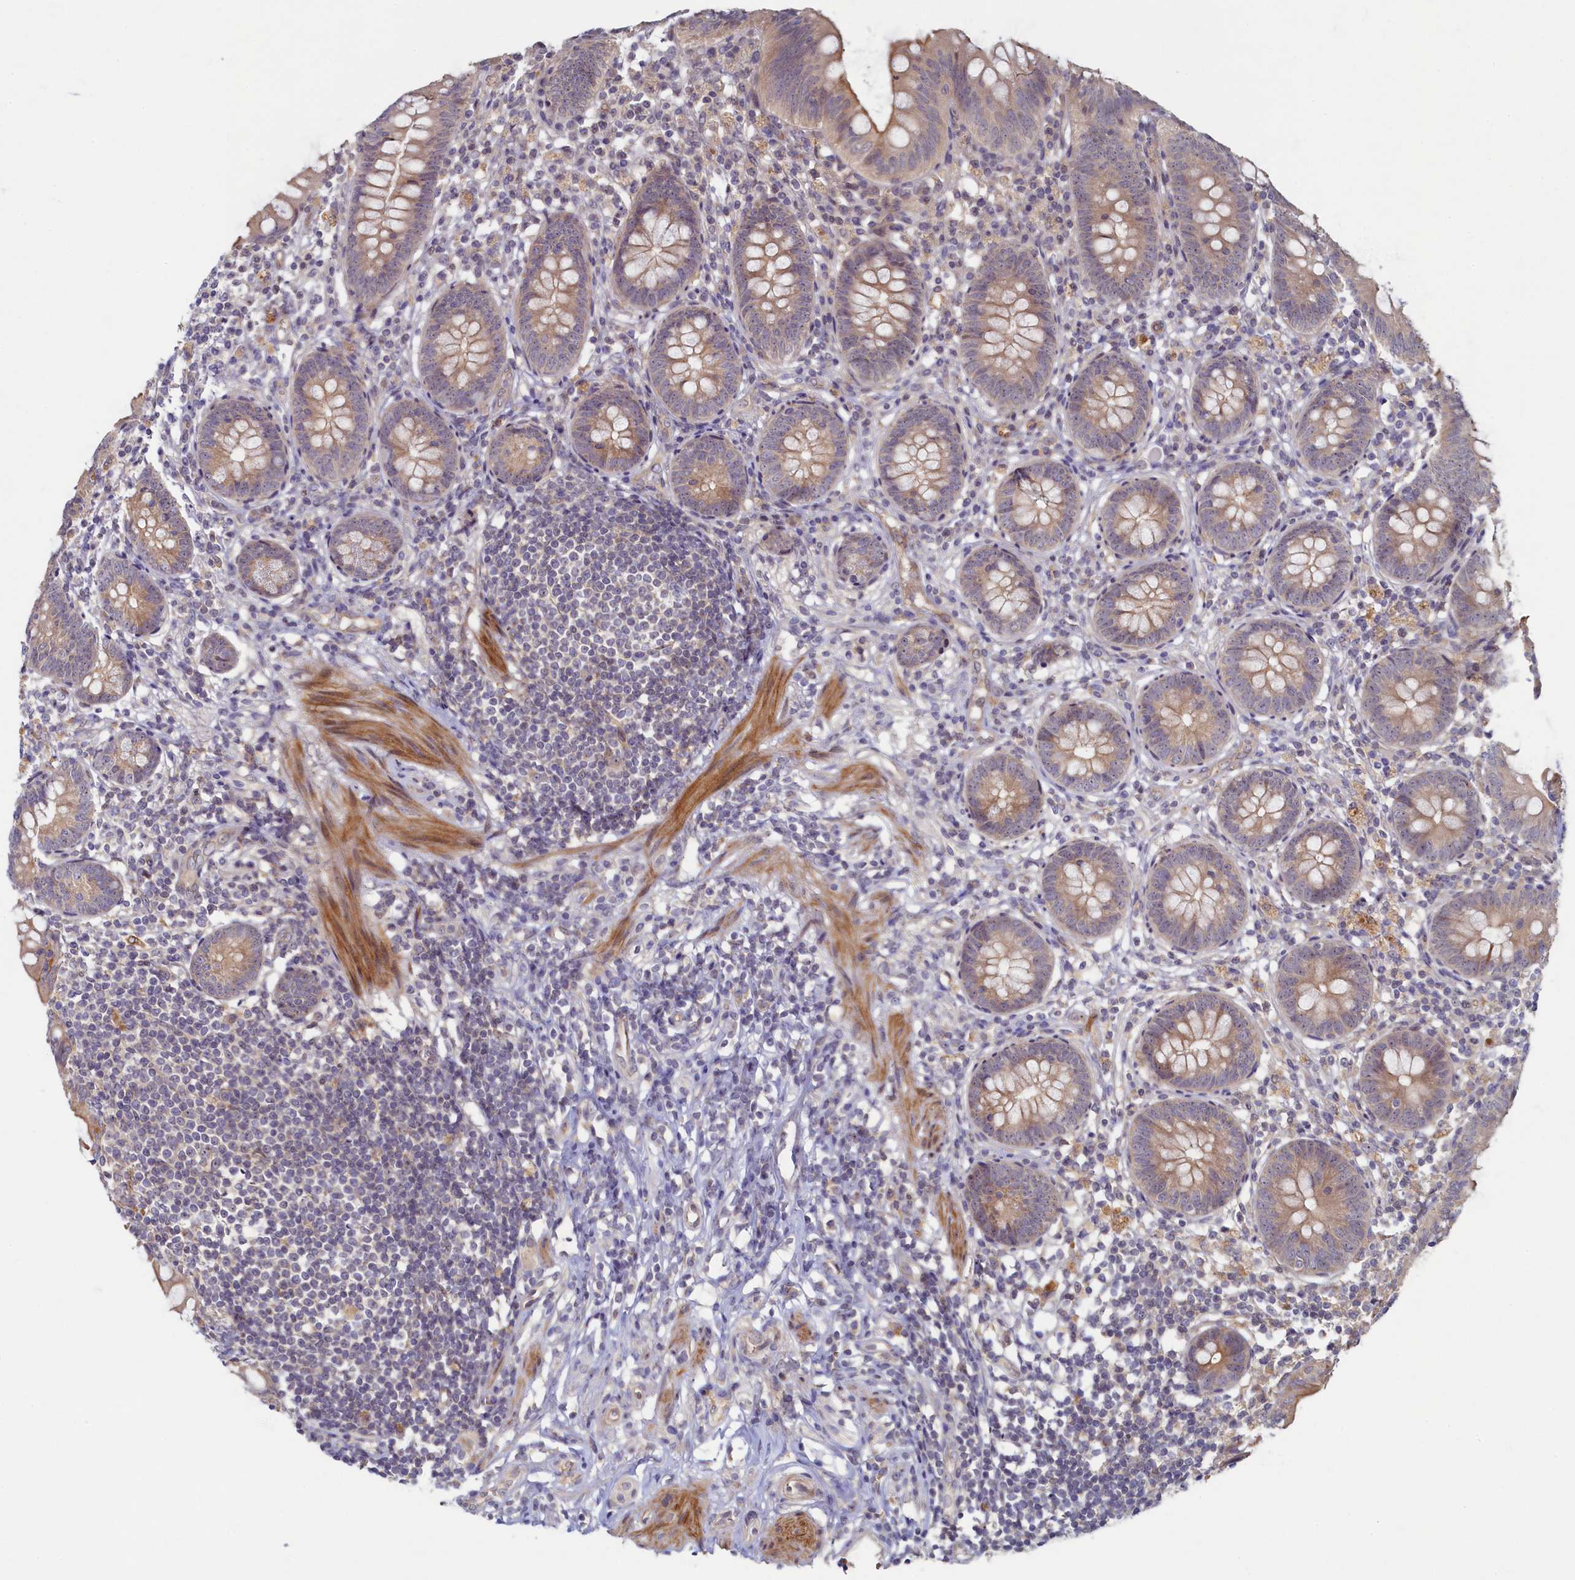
{"staining": {"intensity": "moderate", "quantity": ">75%", "location": "cytoplasmic/membranous"}, "tissue": "appendix", "cell_type": "Glandular cells", "image_type": "normal", "snomed": [{"axis": "morphology", "description": "Normal tissue, NOS"}, {"axis": "topography", "description": "Appendix"}], "caption": "Immunohistochemistry (IHC) of unremarkable human appendix reveals medium levels of moderate cytoplasmic/membranous positivity in about >75% of glandular cells.", "gene": "CEP20", "patient": {"sex": "female", "age": 62}}